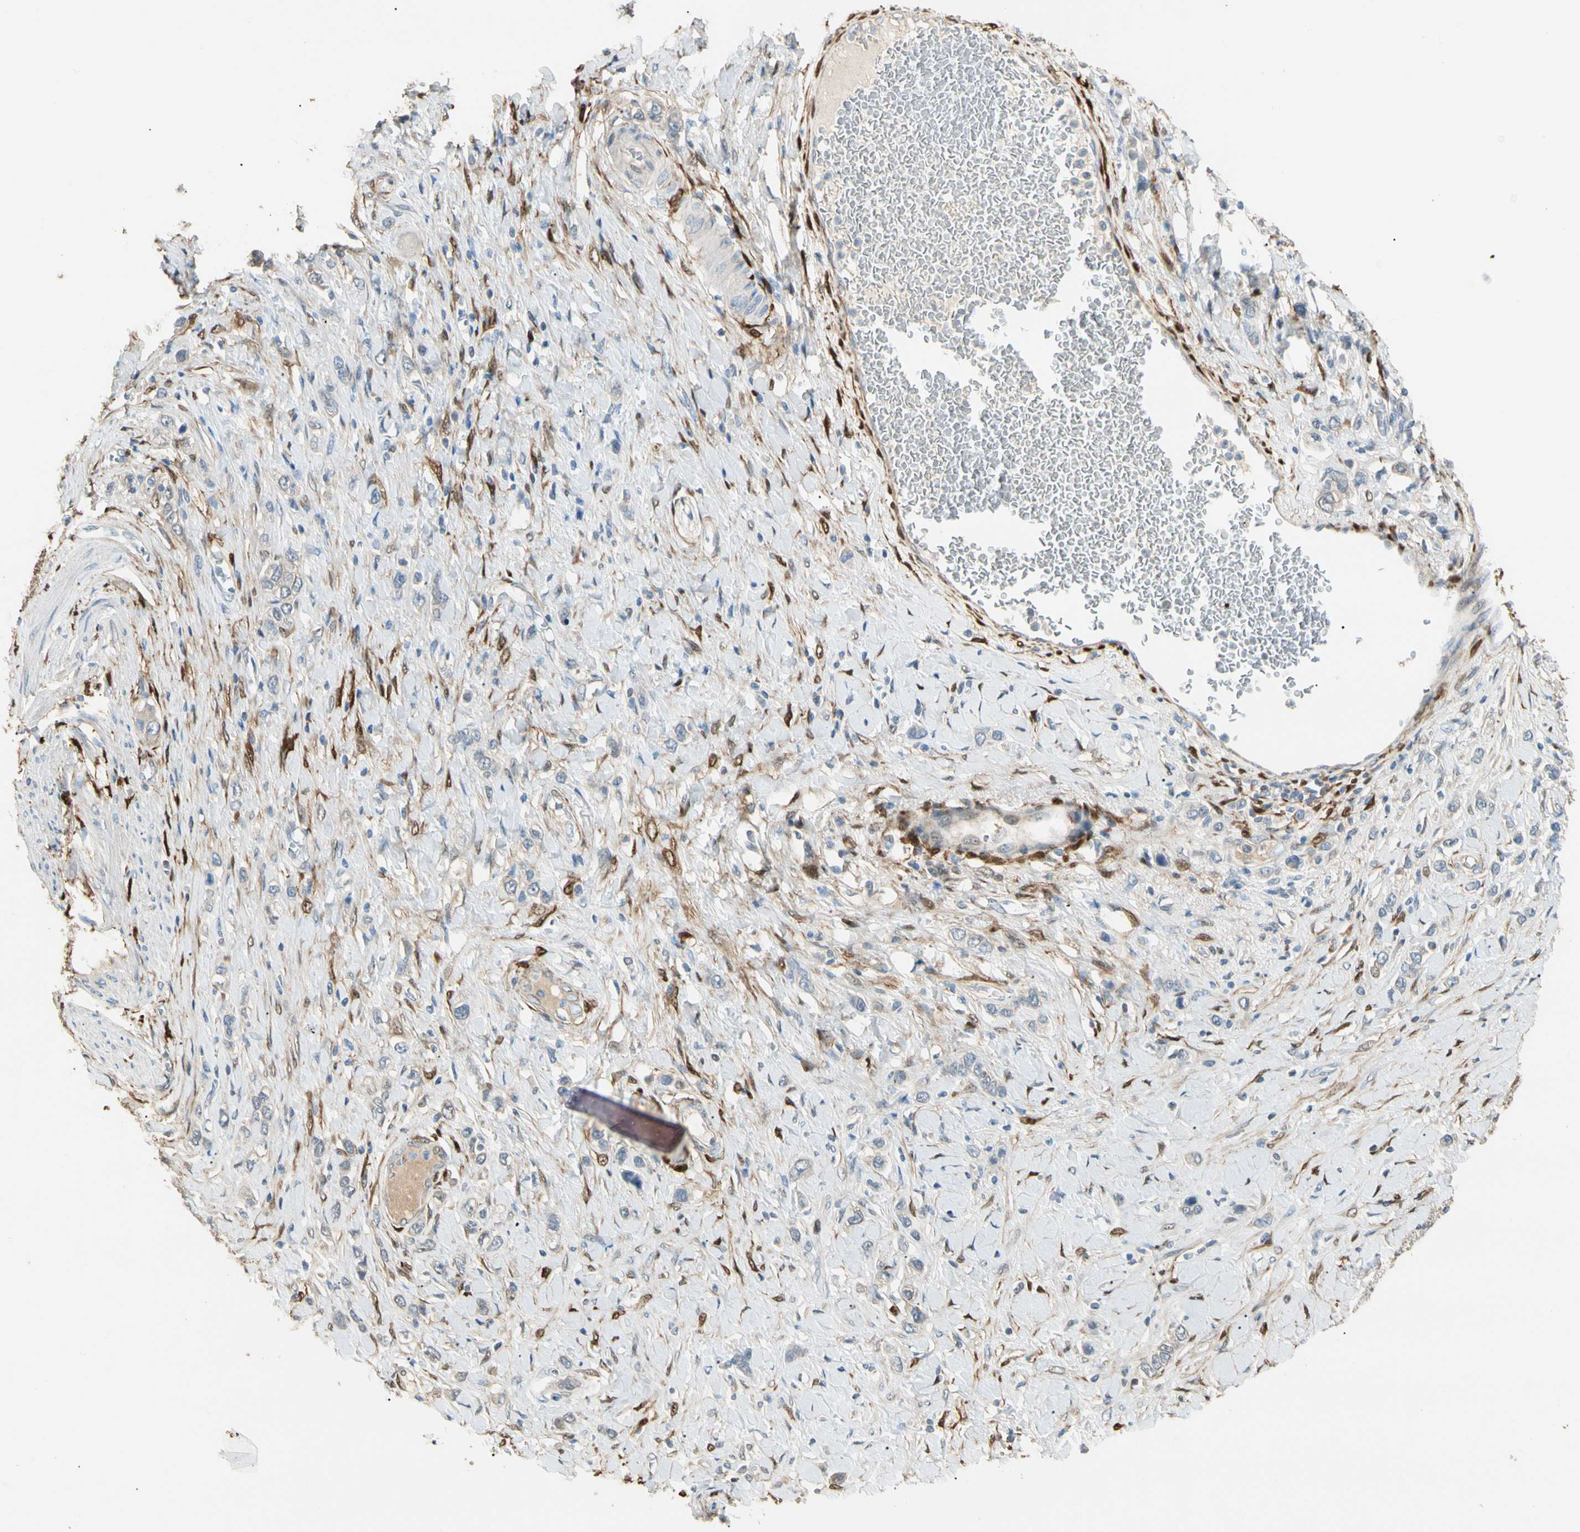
{"staining": {"intensity": "negative", "quantity": "none", "location": "none"}, "tissue": "stomach cancer", "cell_type": "Tumor cells", "image_type": "cancer", "snomed": [{"axis": "morphology", "description": "Normal tissue, NOS"}, {"axis": "morphology", "description": "Adenocarcinoma, NOS"}, {"axis": "topography", "description": "Stomach, upper"}, {"axis": "topography", "description": "Stomach"}], "caption": "Image shows no significant protein expression in tumor cells of stomach adenocarcinoma.", "gene": "GNE", "patient": {"sex": "female", "age": 65}}